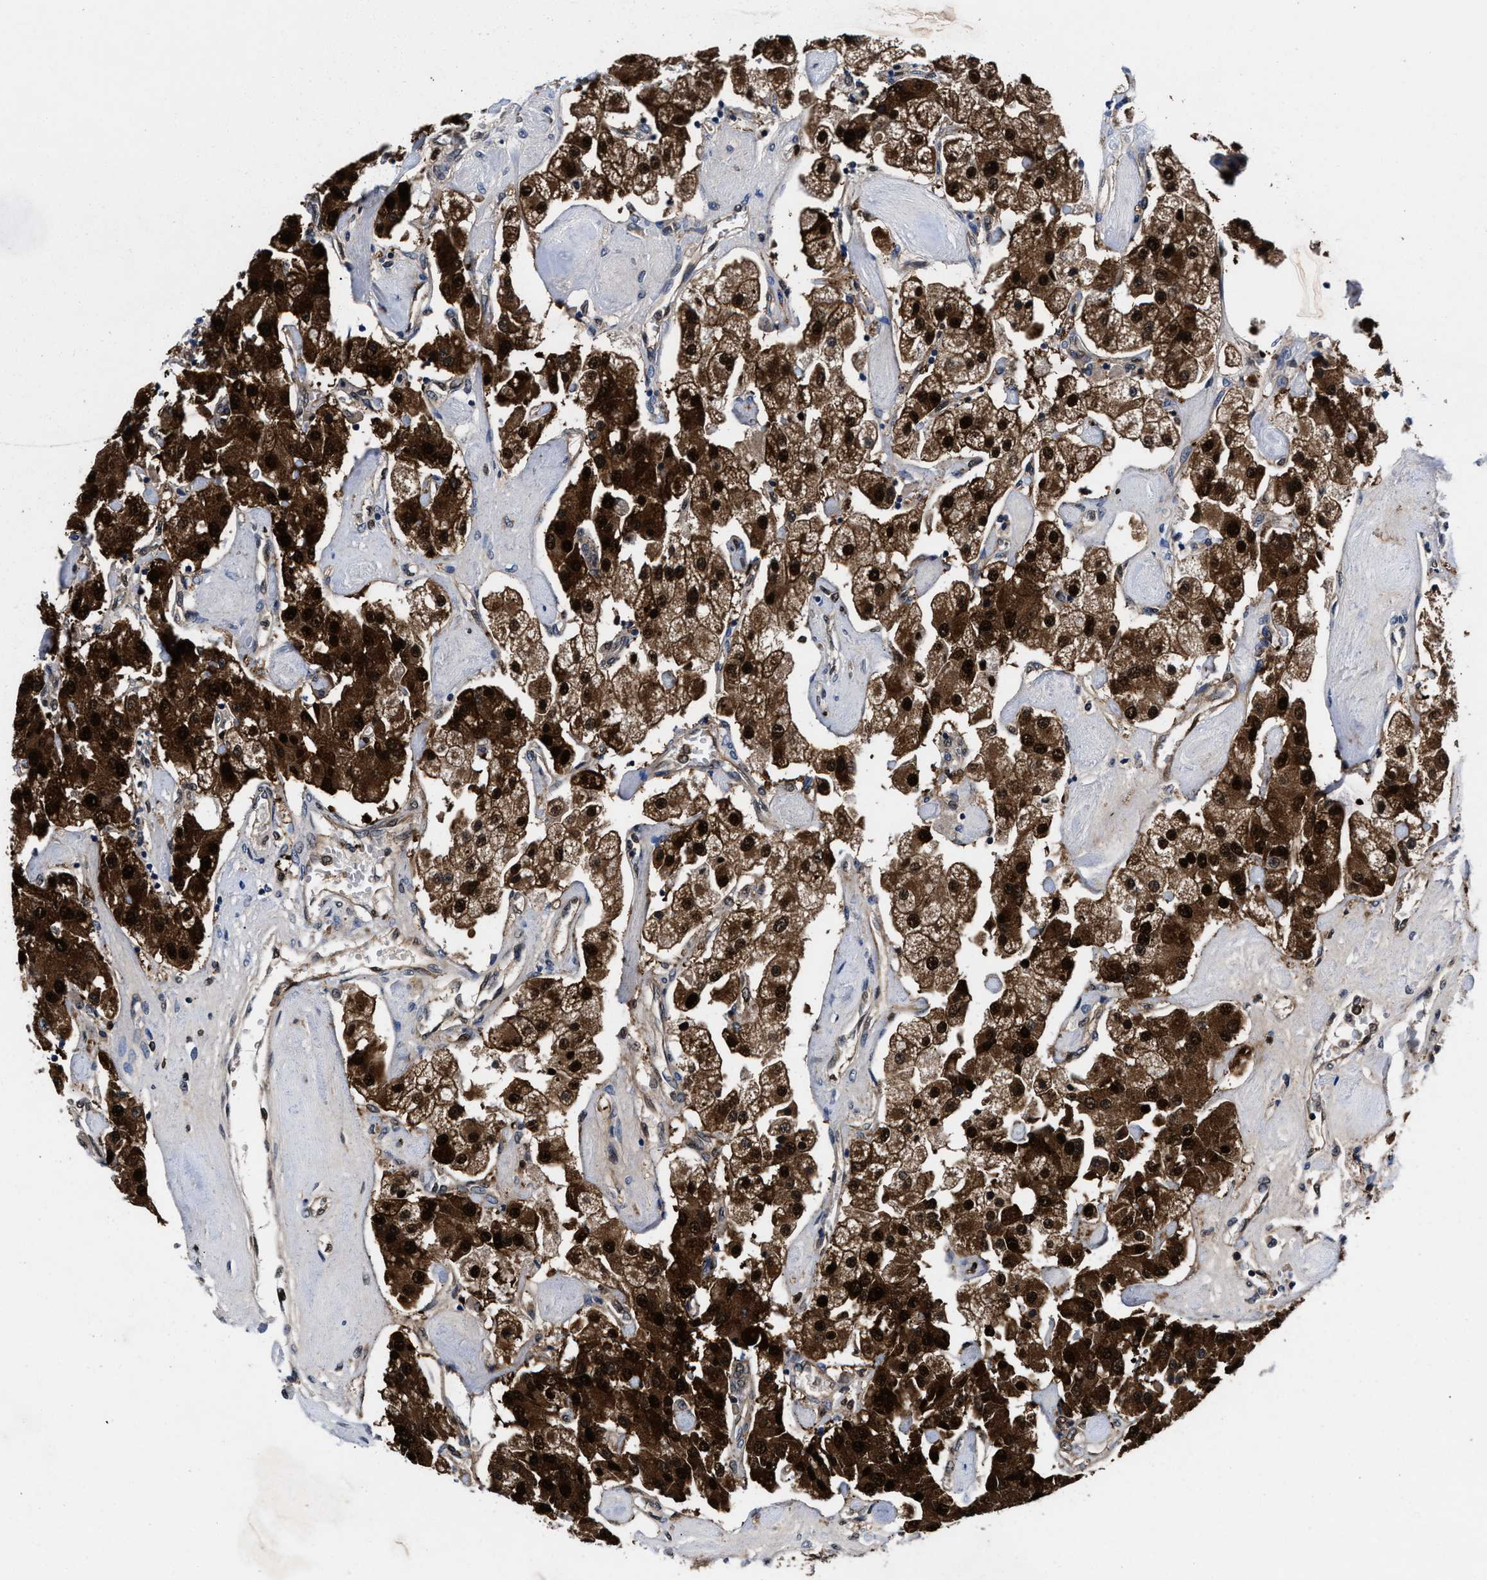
{"staining": {"intensity": "strong", "quantity": ">75%", "location": "cytoplasmic/membranous,nuclear"}, "tissue": "carcinoid", "cell_type": "Tumor cells", "image_type": "cancer", "snomed": [{"axis": "morphology", "description": "Carcinoid, malignant, NOS"}, {"axis": "topography", "description": "Pancreas"}], "caption": "A histopathology image of human carcinoid (malignant) stained for a protein displays strong cytoplasmic/membranous and nuclear brown staining in tumor cells. The staining was performed using DAB (3,3'-diaminobenzidine) to visualize the protein expression in brown, while the nuclei were stained in blue with hematoxylin (Magnification: 20x).", "gene": "ACLY", "patient": {"sex": "male", "age": 41}}